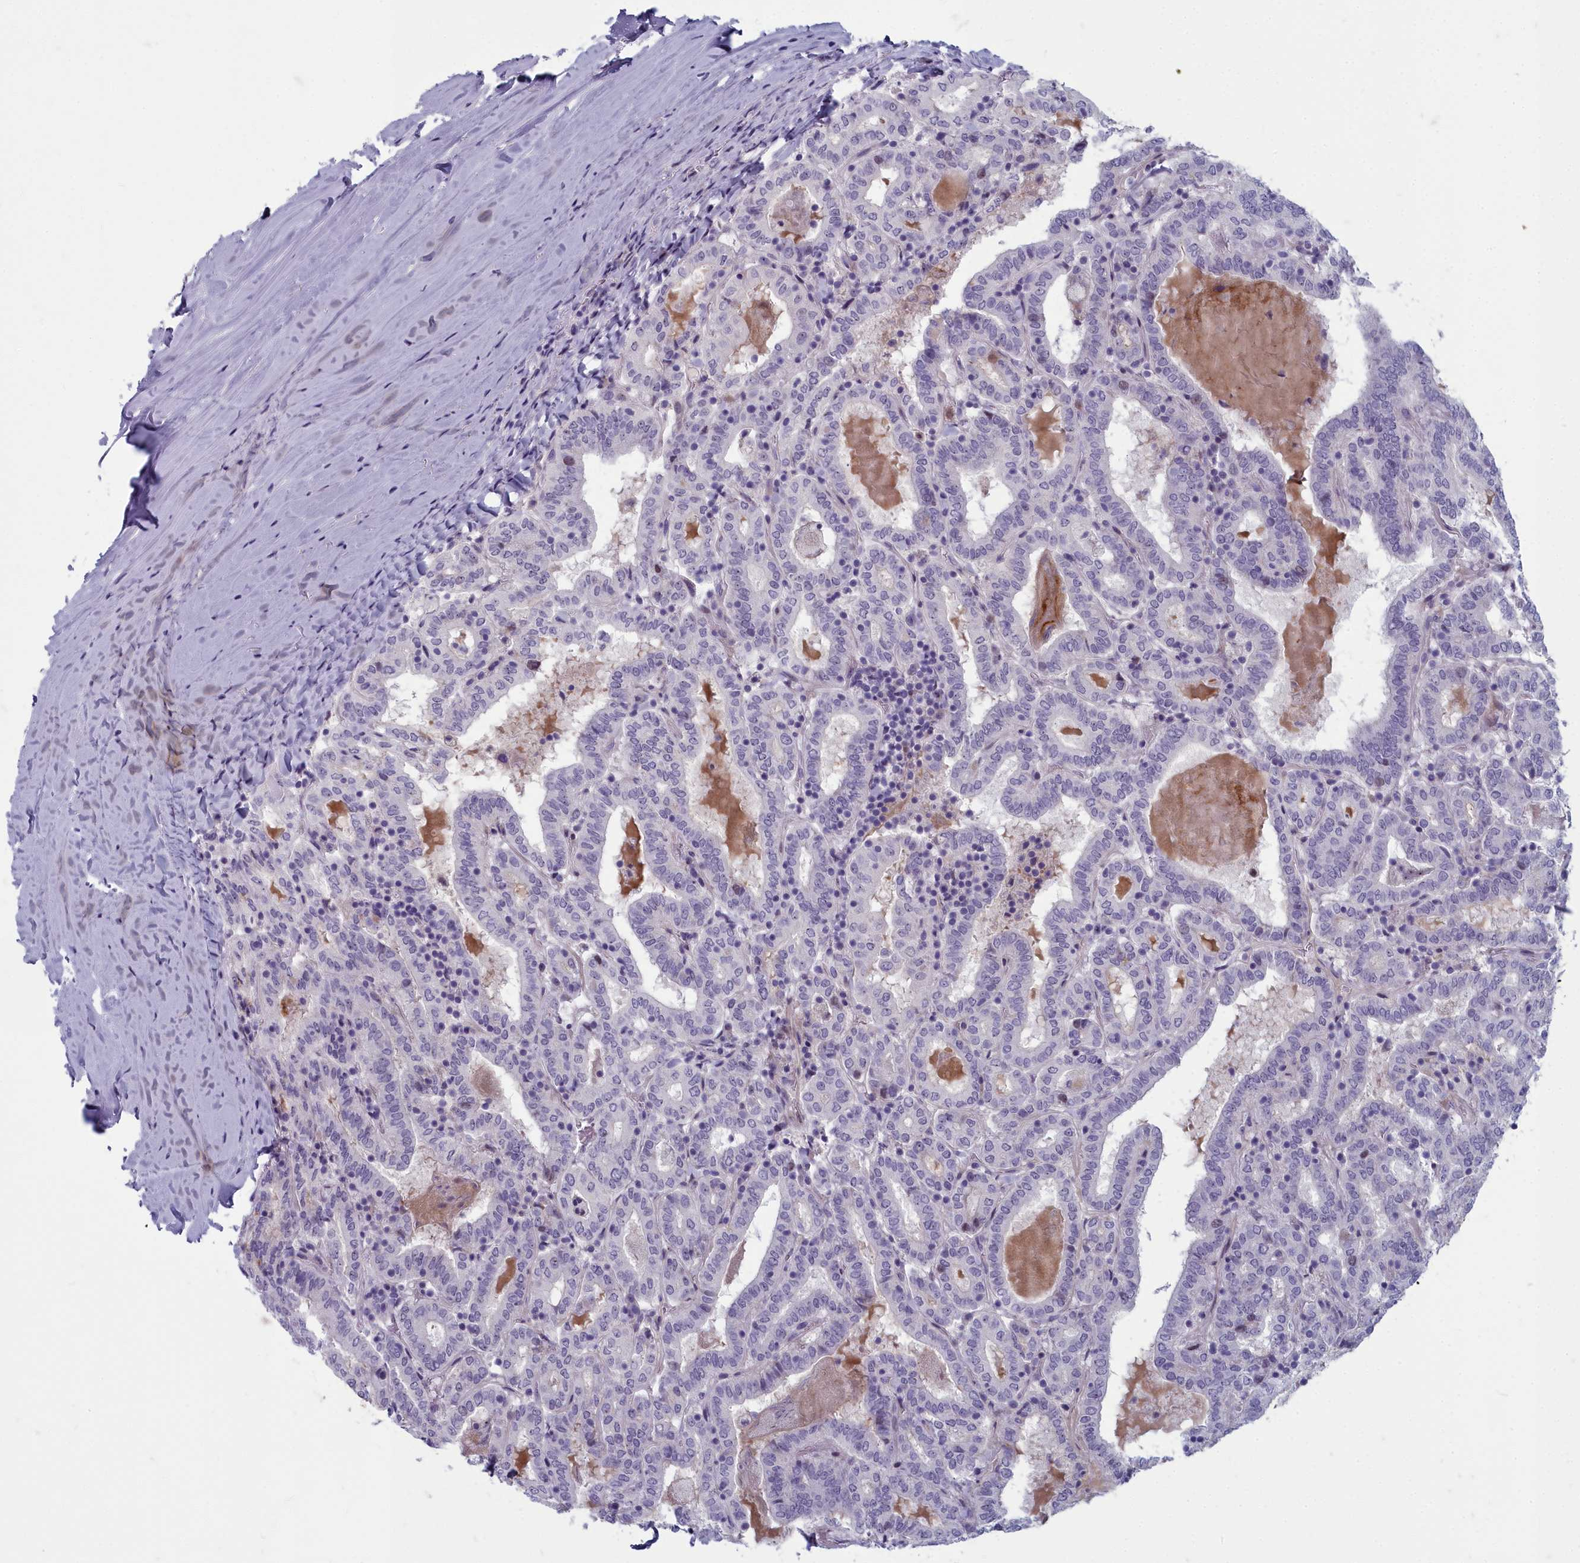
{"staining": {"intensity": "negative", "quantity": "none", "location": "none"}, "tissue": "thyroid cancer", "cell_type": "Tumor cells", "image_type": "cancer", "snomed": [{"axis": "morphology", "description": "Papillary adenocarcinoma, NOS"}, {"axis": "topography", "description": "Thyroid gland"}], "caption": "Tumor cells show no significant protein expression in thyroid cancer (papillary adenocarcinoma).", "gene": "INSYN2A", "patient": {"sex": "female", "age": 72}}